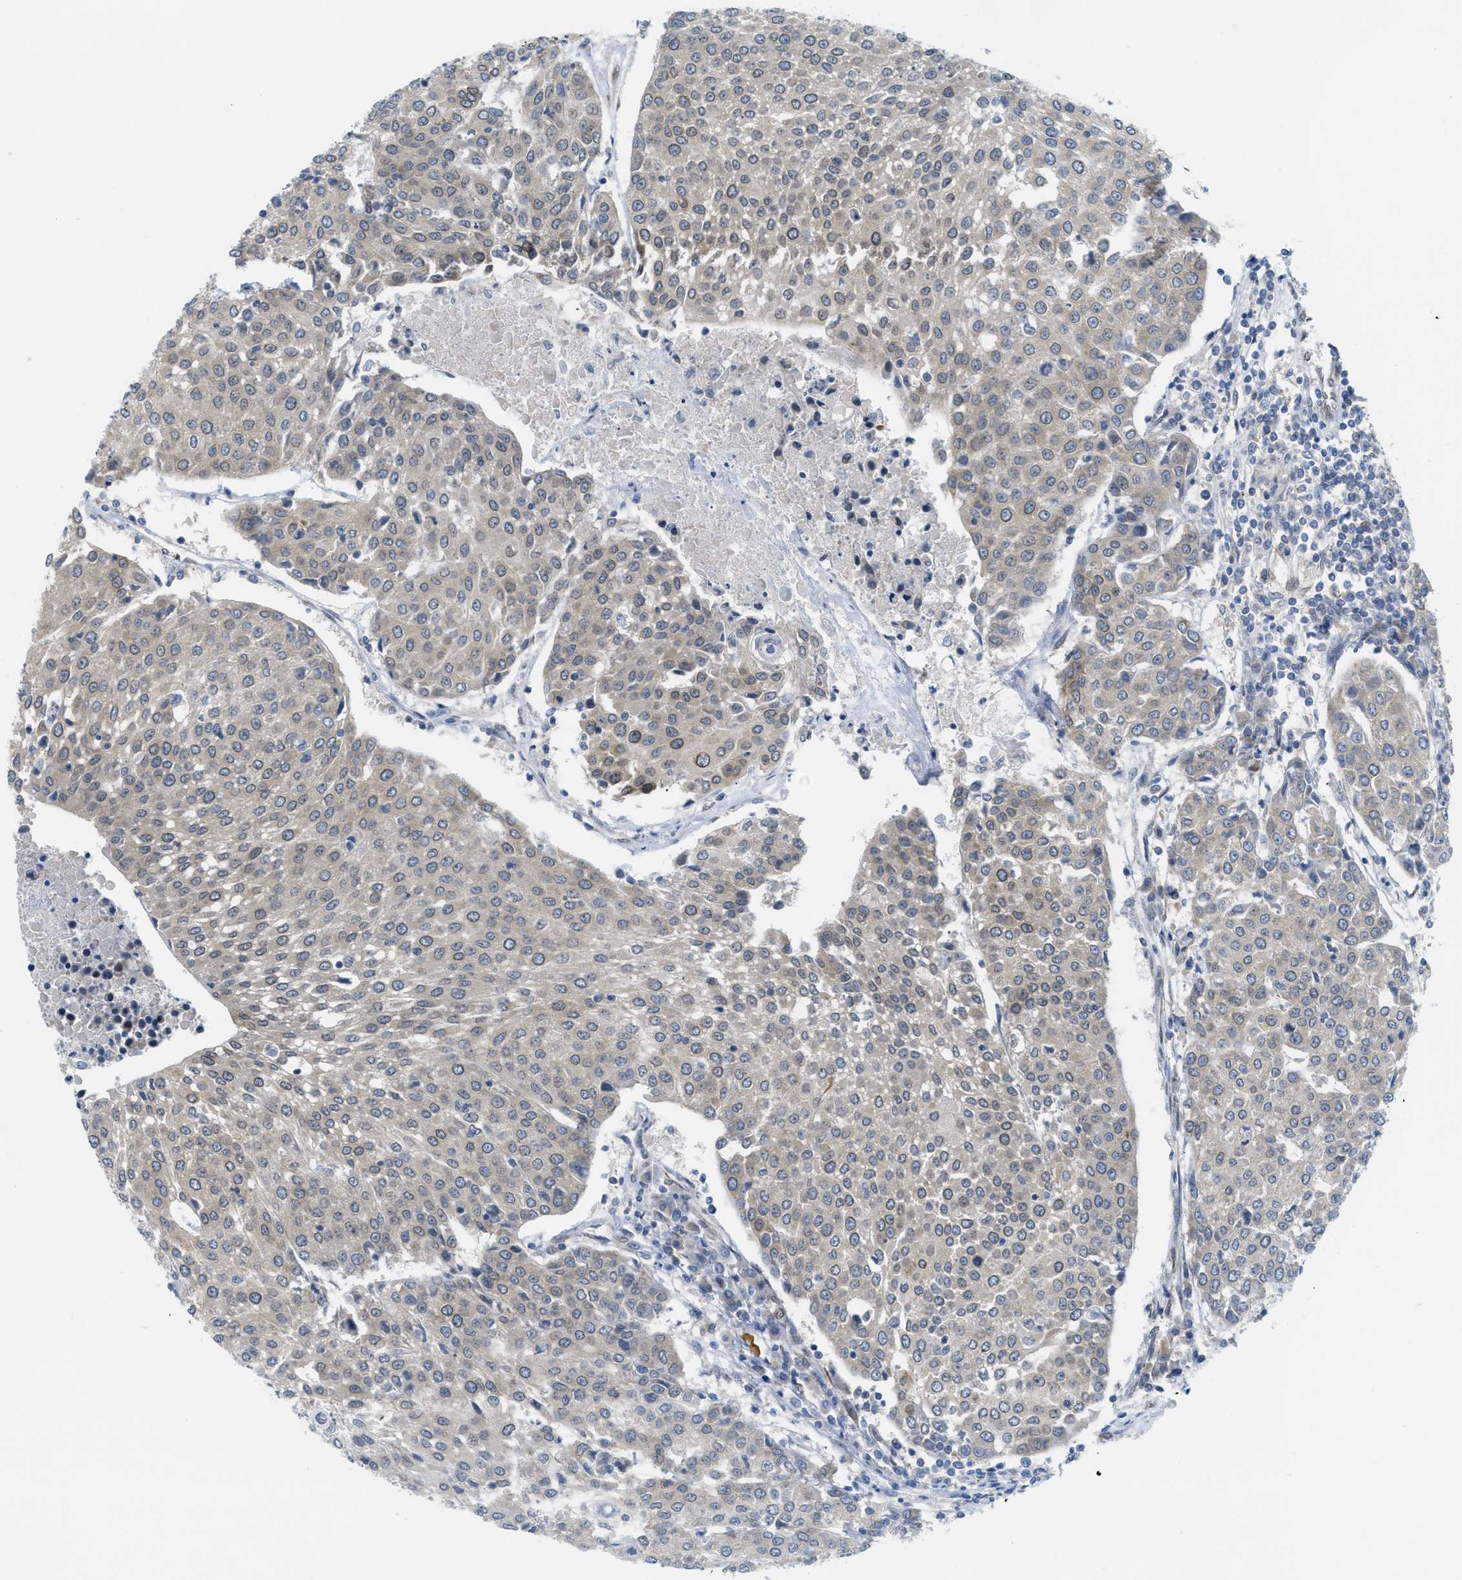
{"staining": {"intensity": "negative", "quantity": "none", "location": "none"}, "tissue": "urothelial cancer", "cell_type": "Tumor cells", "image_type": "cancer", "snomed": [{"axis": "morphology", "description": "Urothelial carcinoma, High grade"}, {"axis": "topography", "description": "Urinary bladder"}], "caption": "Immunohistochemistry of urothelial cancer shows no positivity in tumor cells.", "gene": "EIF2AK3", "patient": {"sex": "female", "age": 85}}